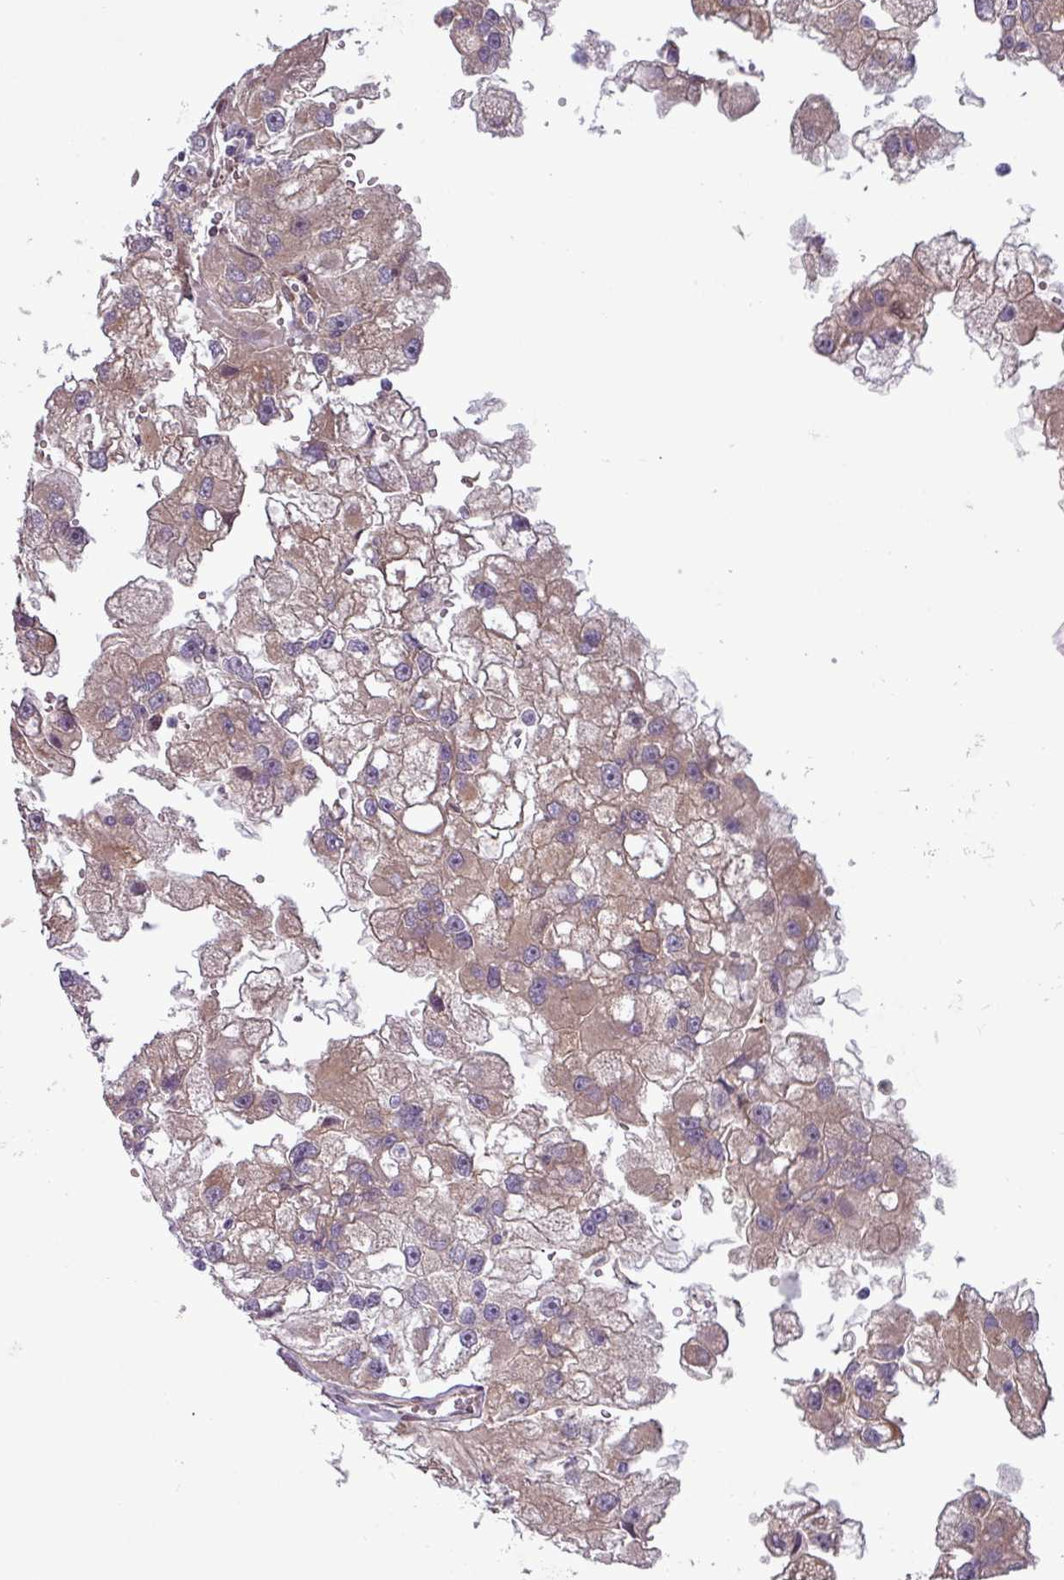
{"staining": {"intensity": "moderate", "quantity": ">75%", "location": "cytoplasmic/membranous"}, "tissue": "renal cancer", "cell_type": "Tumor cells", "image_type": "cancer", "snomed": [{"axis": "morphology", "description": "Adenocarcinoma, NOS"}, {"axis": "topography", "description": "Kidney"}], "caption": "Immunohistochemistry (IHC) histopathology image of neoplastic tissue: human renal adenocarcinoma stained using immunohistochemistry displays medium levels of moderate protein expression localized specifically in the cytoplasmic/membranous of tumor cells, appearing as a cytoplasmic/membranous brown color.", "gene": "PCED1A", "patient": {"sex": "male", "age": 63}}